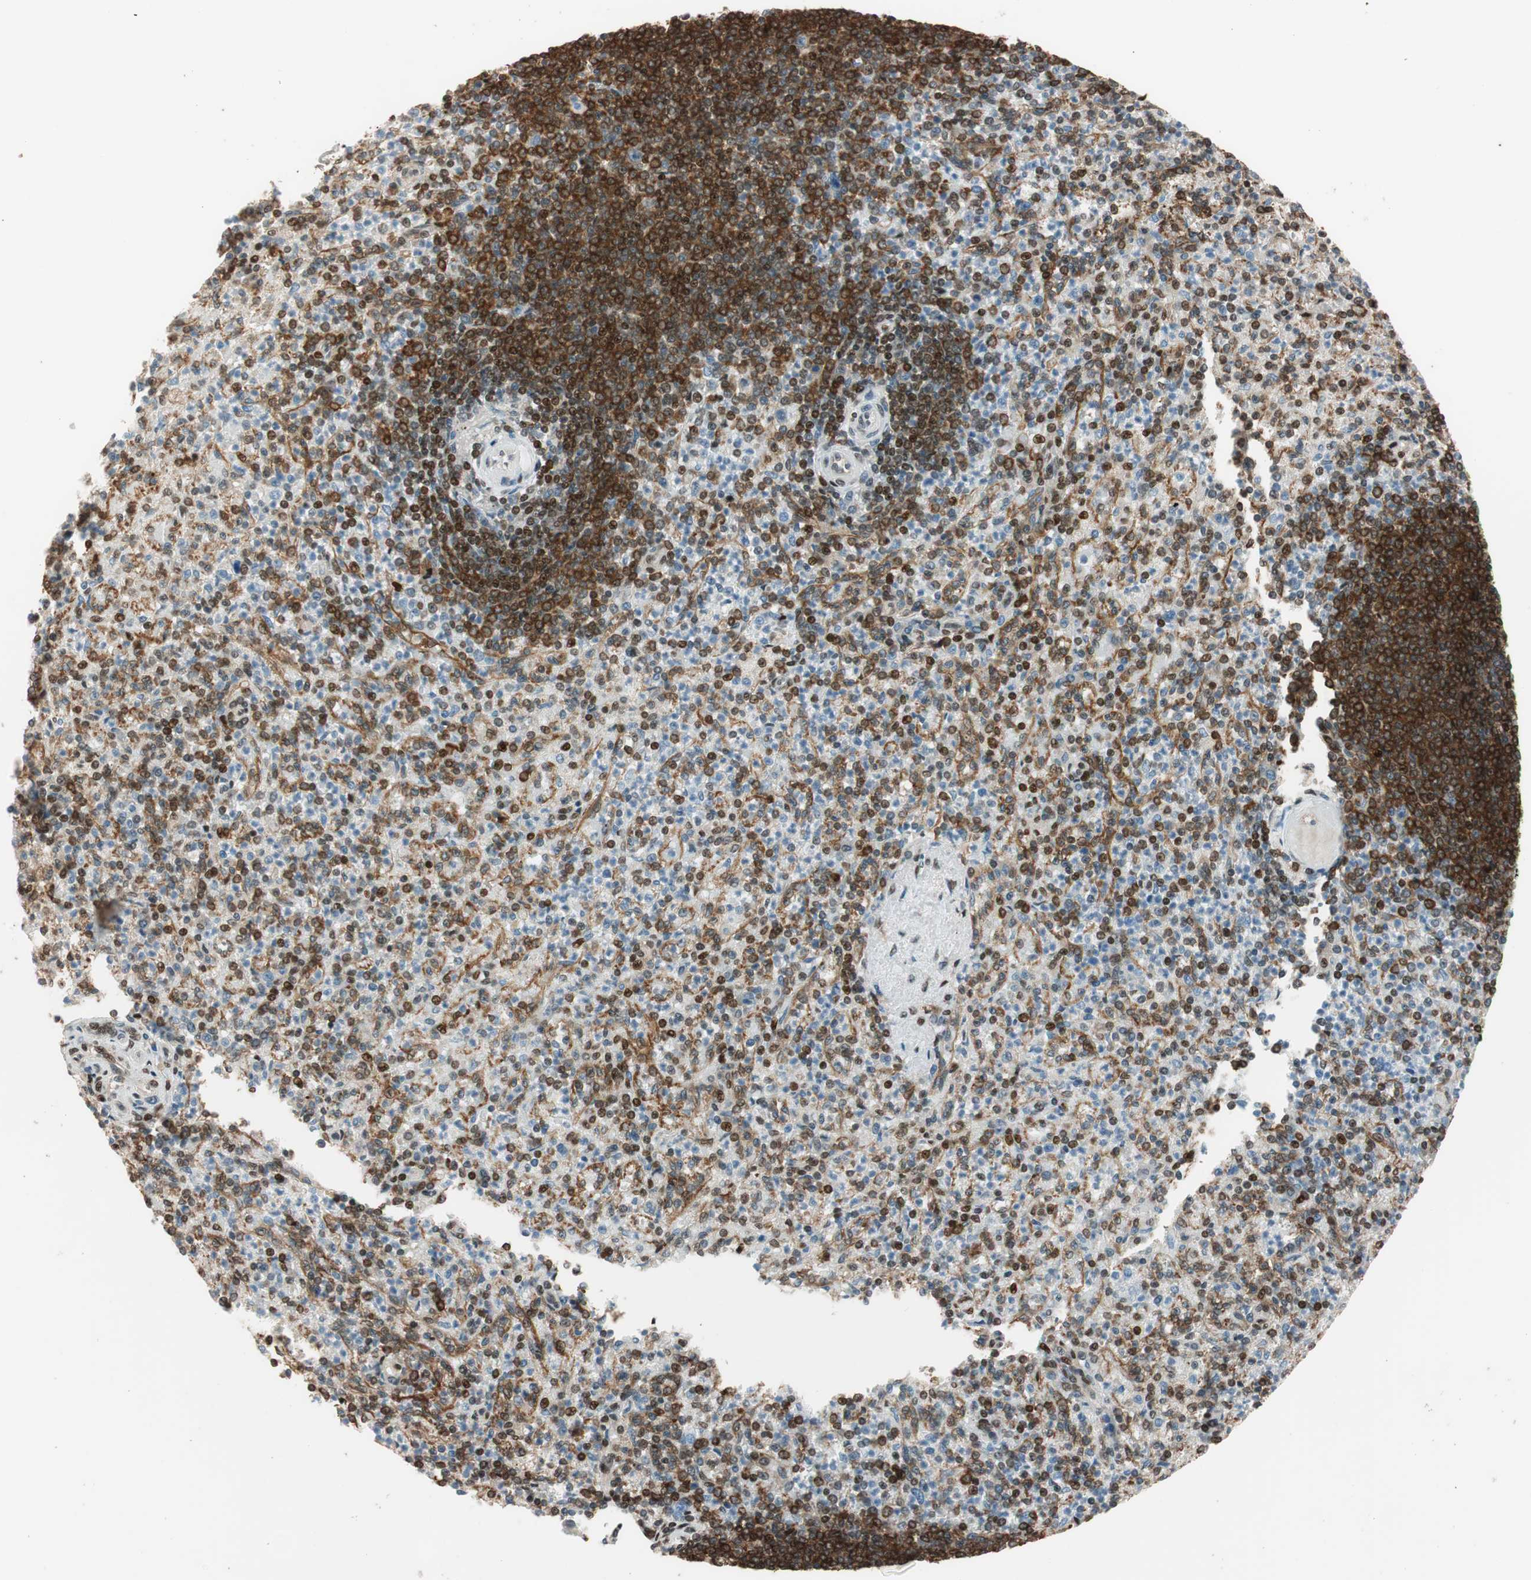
{"staining": {"intensity": "strong", "quantity": "<25%", "location": "cytoplasmic/membranous,nuclear"}, "tissue": "spleen", "cell_type": "Cells in red pulp", "image_type": "normal", "snomed": [{"axis": "morphology", "description": "Normal tissue, NOS"}, {"axis": "topography", "description": "Spleen"}], "caption": "High-power microscopy captured an IHC histopathology image of benign spleen, revealing strong cytoplasmic/membranous,nuclear positivity in about <25% of cells in red pulp.", "gene": "BIN1", "patient": {"sex": "female", "age": 74}}